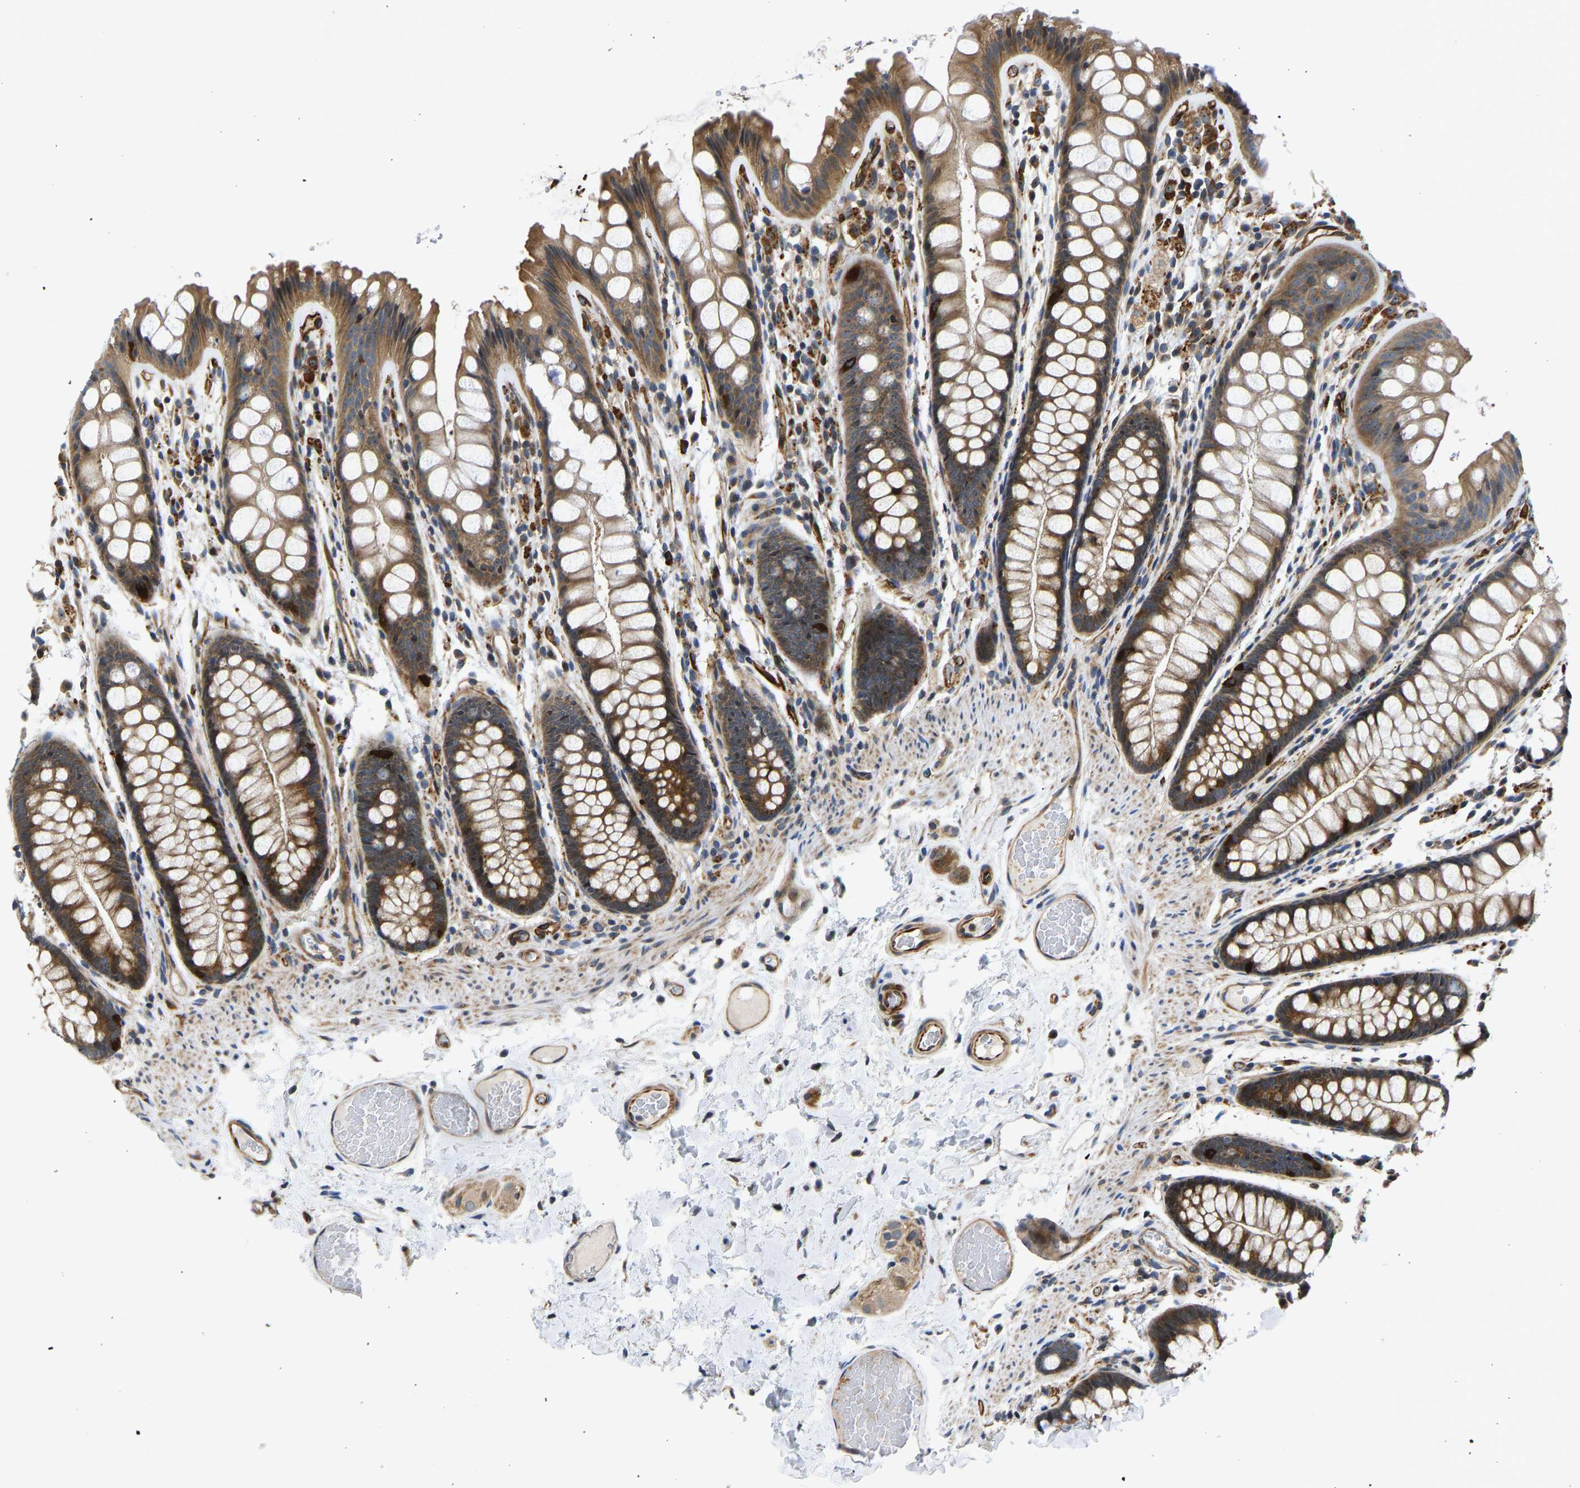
{"staining": {"intensity": "moderate", "quantity": ">75%", "location": "cytoplasmic/membranous"}, "tissue": "colon", "cell_type": "Endothelial cells", "image_type": "normal", "snomed": [{"axis": "morphology", "description": "Normal tissue, NOS"}, {"axis": "topography", "description": "Colon"}], "caption": "Brown immunohistochemical staining in normal colon displays moderate cytoplasmic/membranous staining in about >75% of endothelial cells.", "gene": "RESF1", "patient": {"sex": "female", "age": 56}}